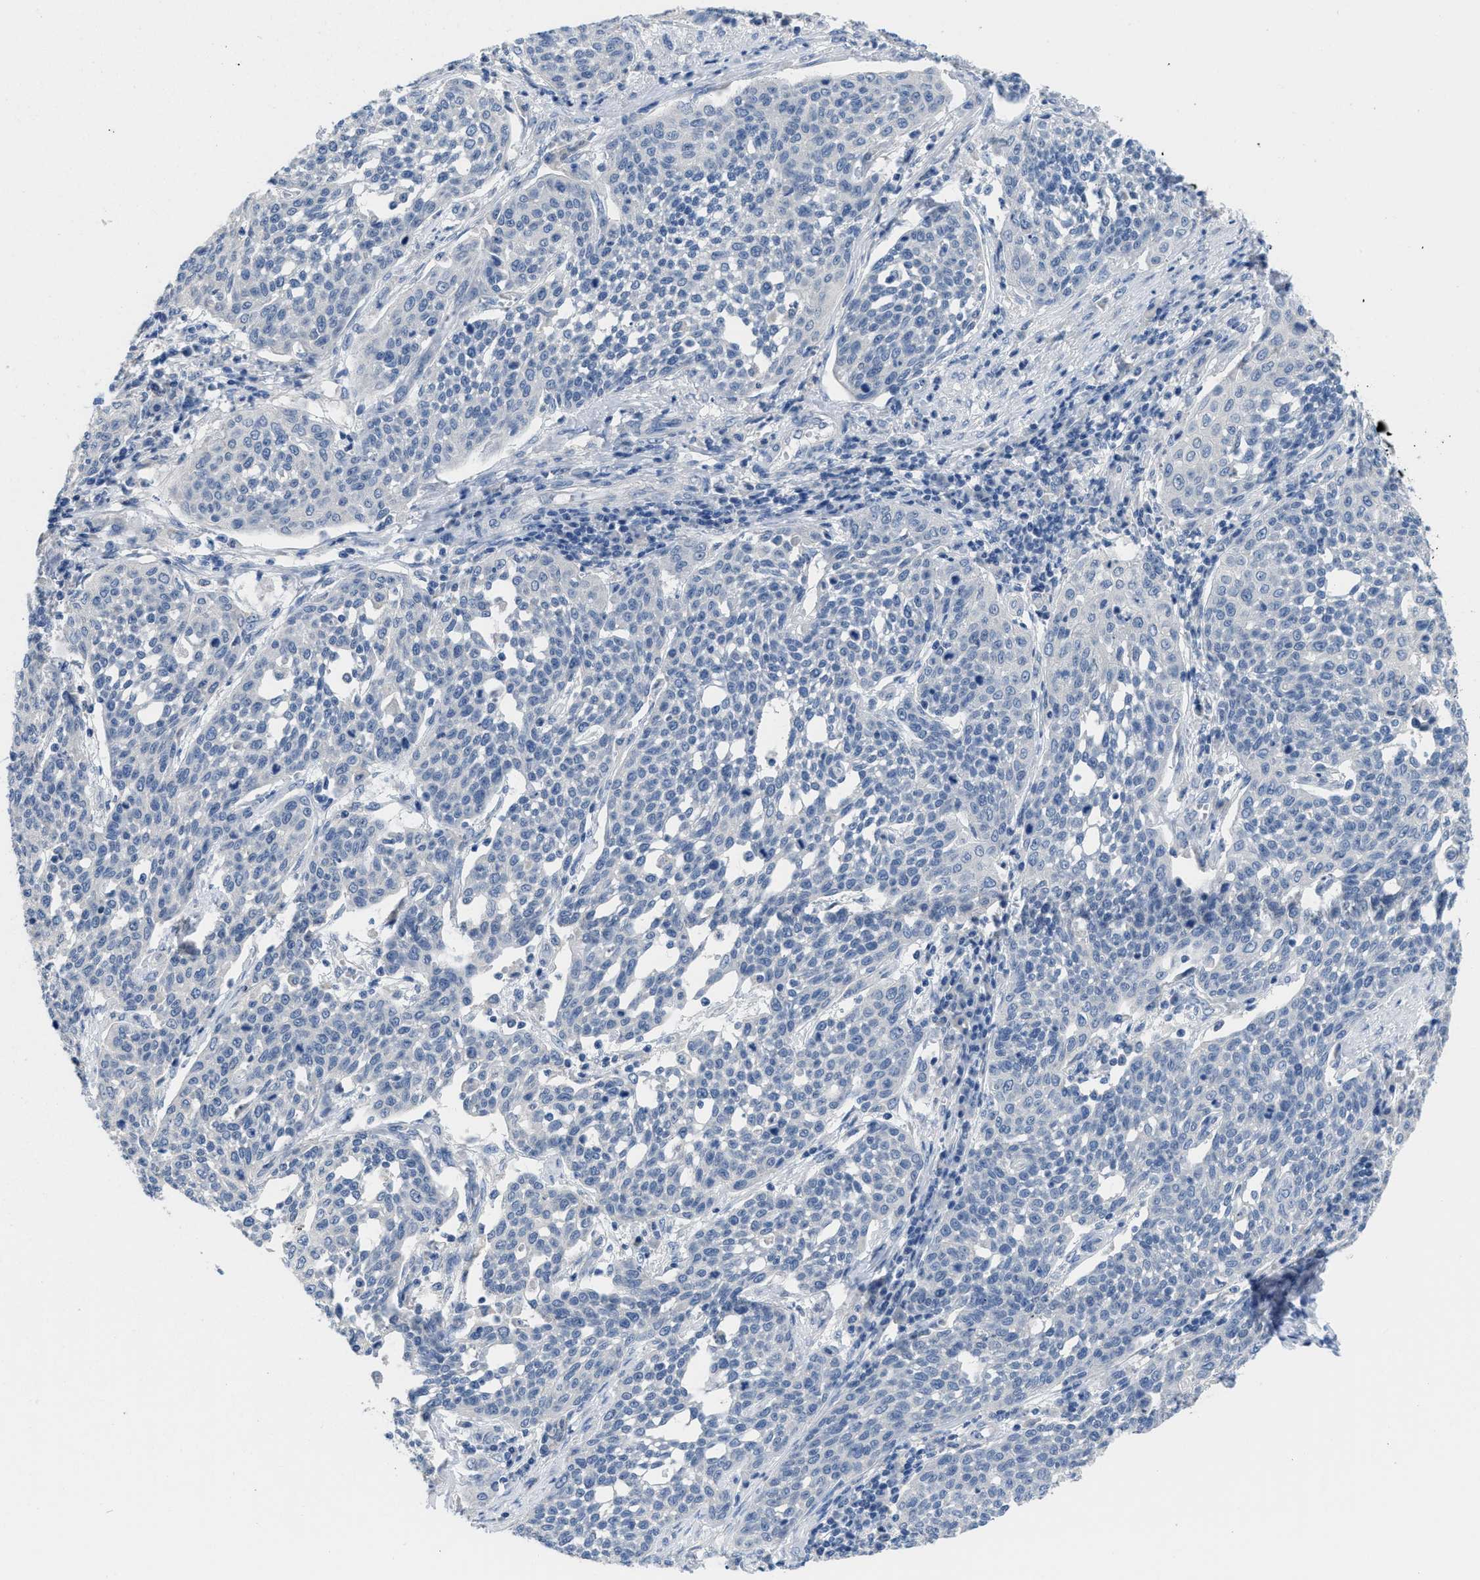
{"staining": {"intensity": "negative", "quantity": "none", "location": "none"}, "tissue": "cervical cancer", "cell_type": "Tumor cells", "image_type": "cancer", "snomed": [{"axis": "morphology", "description": "Squamous cell carcinoma, NOS"}, {"axis": "topography", "description": "Cervix"}], "caption": "Photomicrograph shows no significant protein staining in tumor cells of cervical cancer.", "gene": "PYY", "patient": {"sex": "female", "age": 34}}